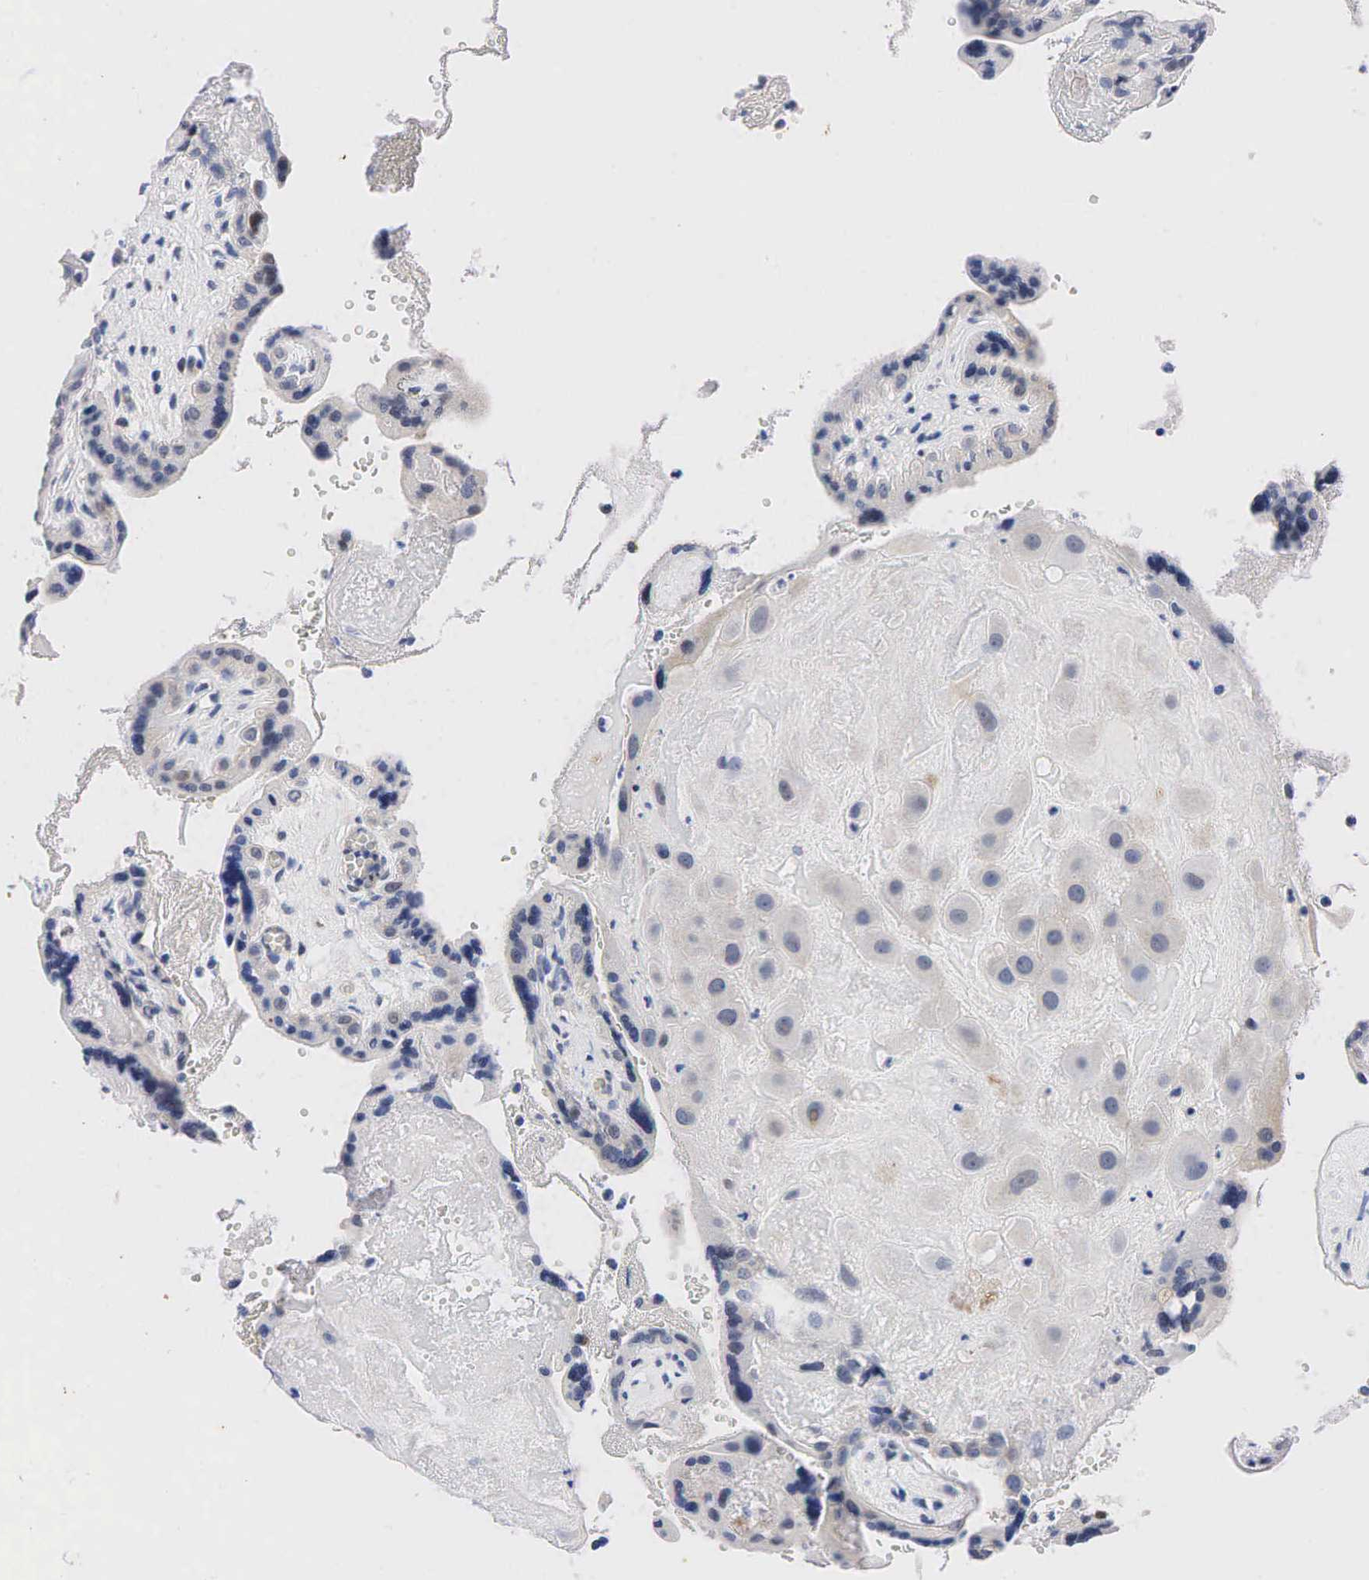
{"staining": {"intensity": "negative", "quantity": "none", "location": "none"}, "tissue": "placenta", "cell_type": "Decidual cells", "image_type": "normal", "snomed": [{"axis": "morphology", "description": "Normal tissue, NOS"}, {"axis": "topography", "description": "Placenta"}], "caption": "Protein analysis of benign placenta shows no significant staining in decidual cells.", "gene": "PGR", "patient": {"sex": "female", "age": 24}}